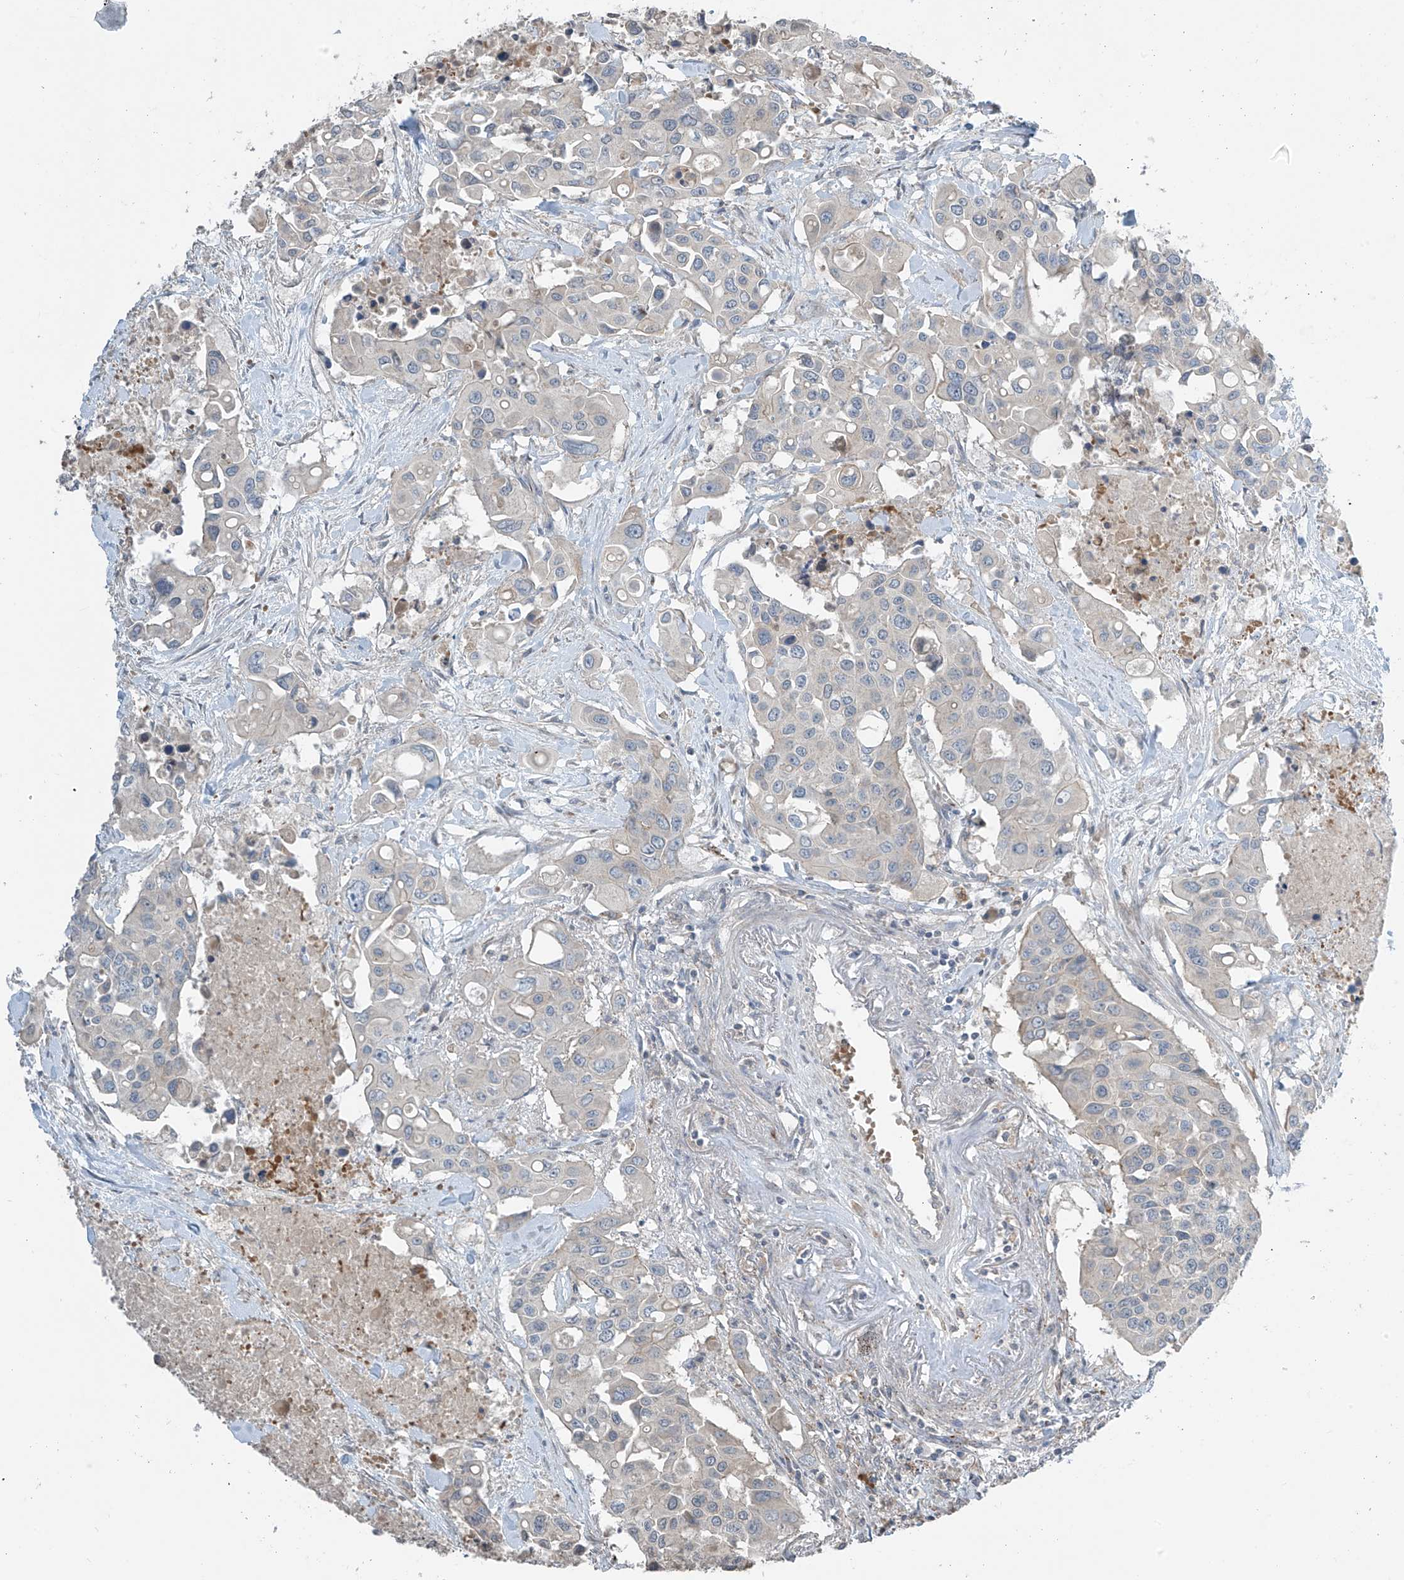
{"staining": {"intensity": "negative", "quantity": "none", "location": "none"}, "tissue": "colorectal cancer", "cell_type": "Tumor cells", "image_type": "cancer", "snomed": [{"axis": "morphology", "description": "Adenocarcinoma, NOS"}, {"axis": "topography", "description": "Colon"}], "caption": "IHC photomicrograph of neoplastic tissue: human colorectal cancer stained with DAB reveals no significant protein staining in tumor cells. The staining was performed using DAB (3,3'-diaminobenzidine) to visualize the protein expression in brown, while the nuclei were stained in blue with hematoxylin (Magnification: 20x).", "gene": "HOXA11", "patient": {"sex": "male", "age": 77}}